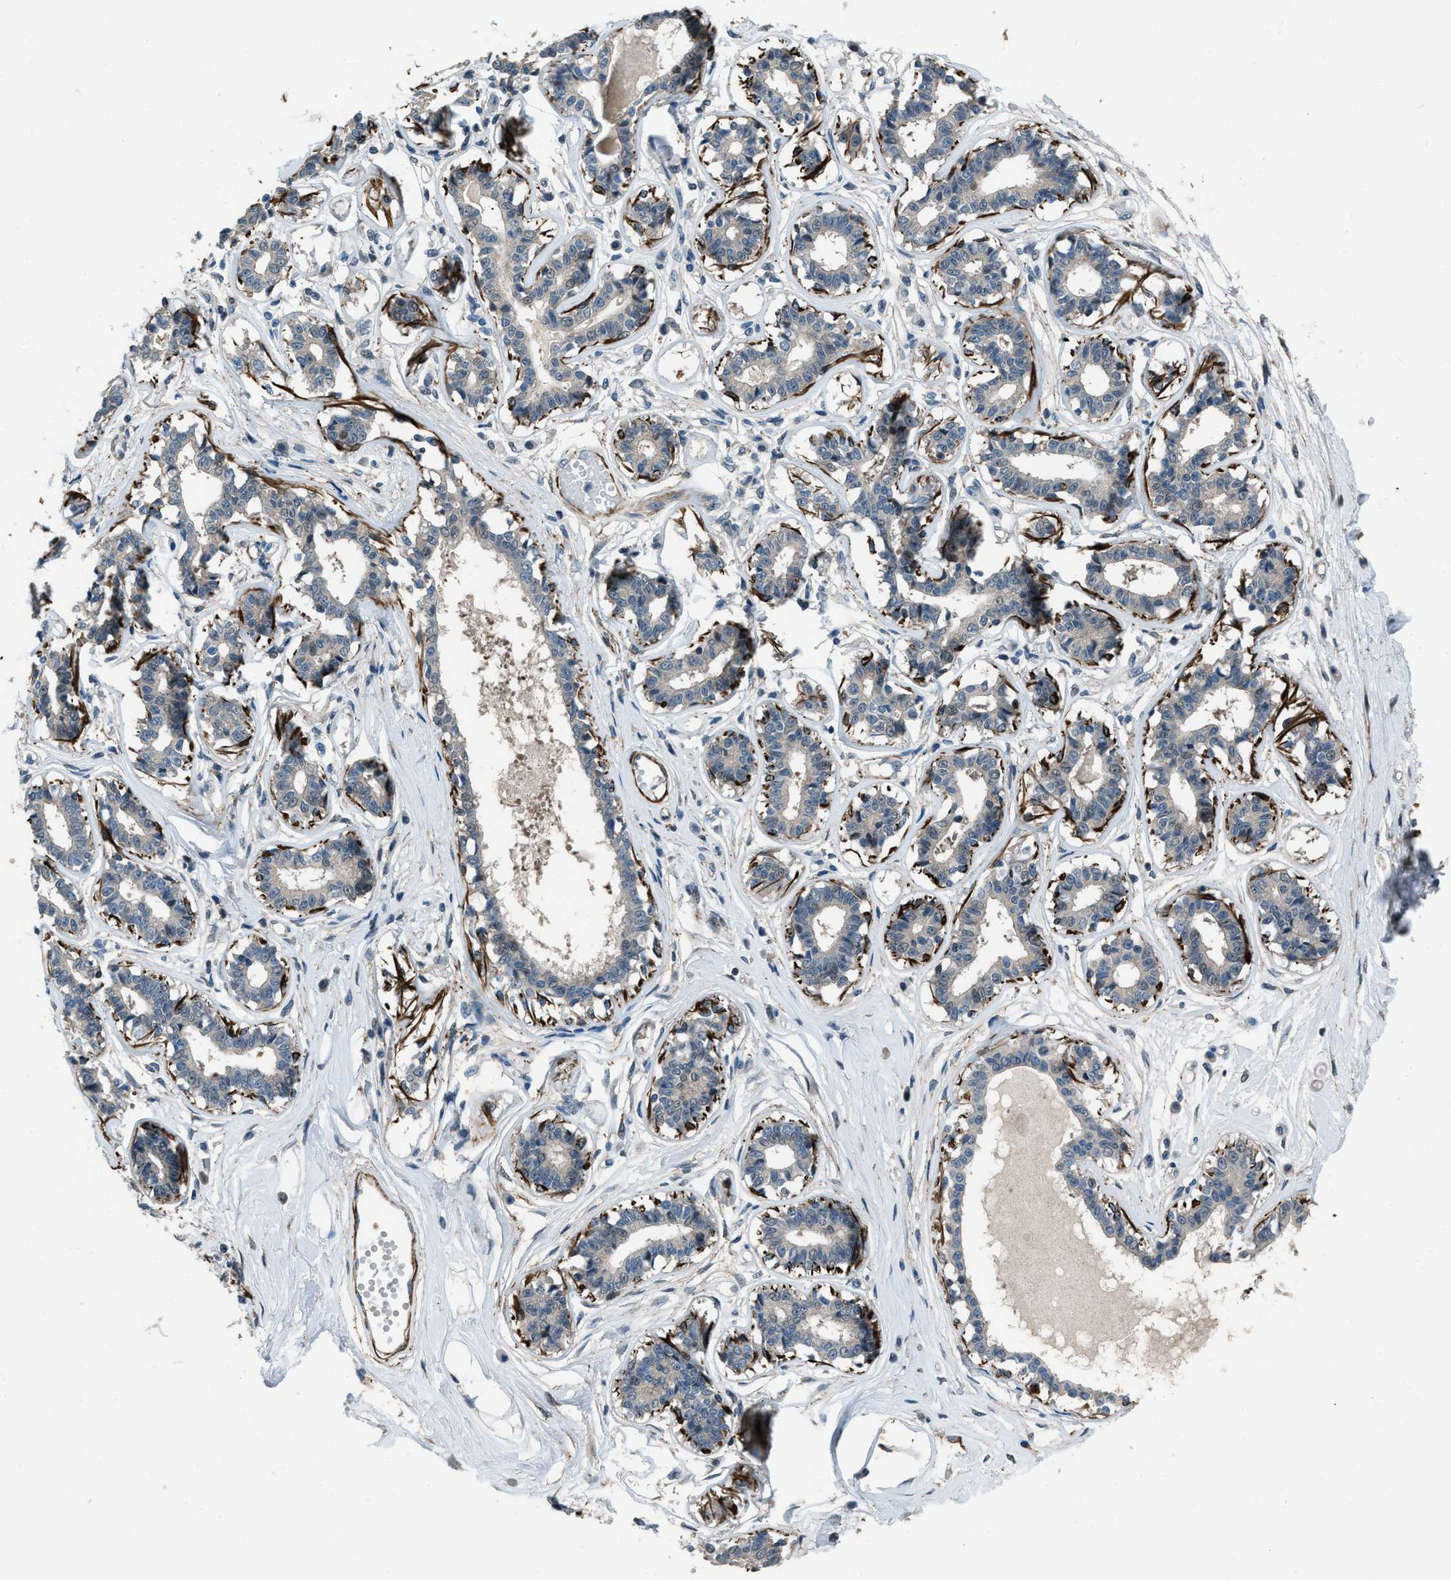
{"staining": {"intensity": "negative", "quantity": "none", "location": "none"}, "tissue": "breast", "cell_type": "Adipocytes", "image_type": "normal", "snomed": [{"axis": "morphology", "description": "Normal tissue, NOS"}, {"axis": "topography", "description": "Breast"}], "caption": "Immunohistochemistry image of benign human breast stained for a protein (brown), which displays no expression in adipocytes. (DAB (3,3'-diaminobenzidine) immunohistochemistry, high magnification).", "gene": "NUDCD3", "patient": {"sex": "female", "age": 45}}